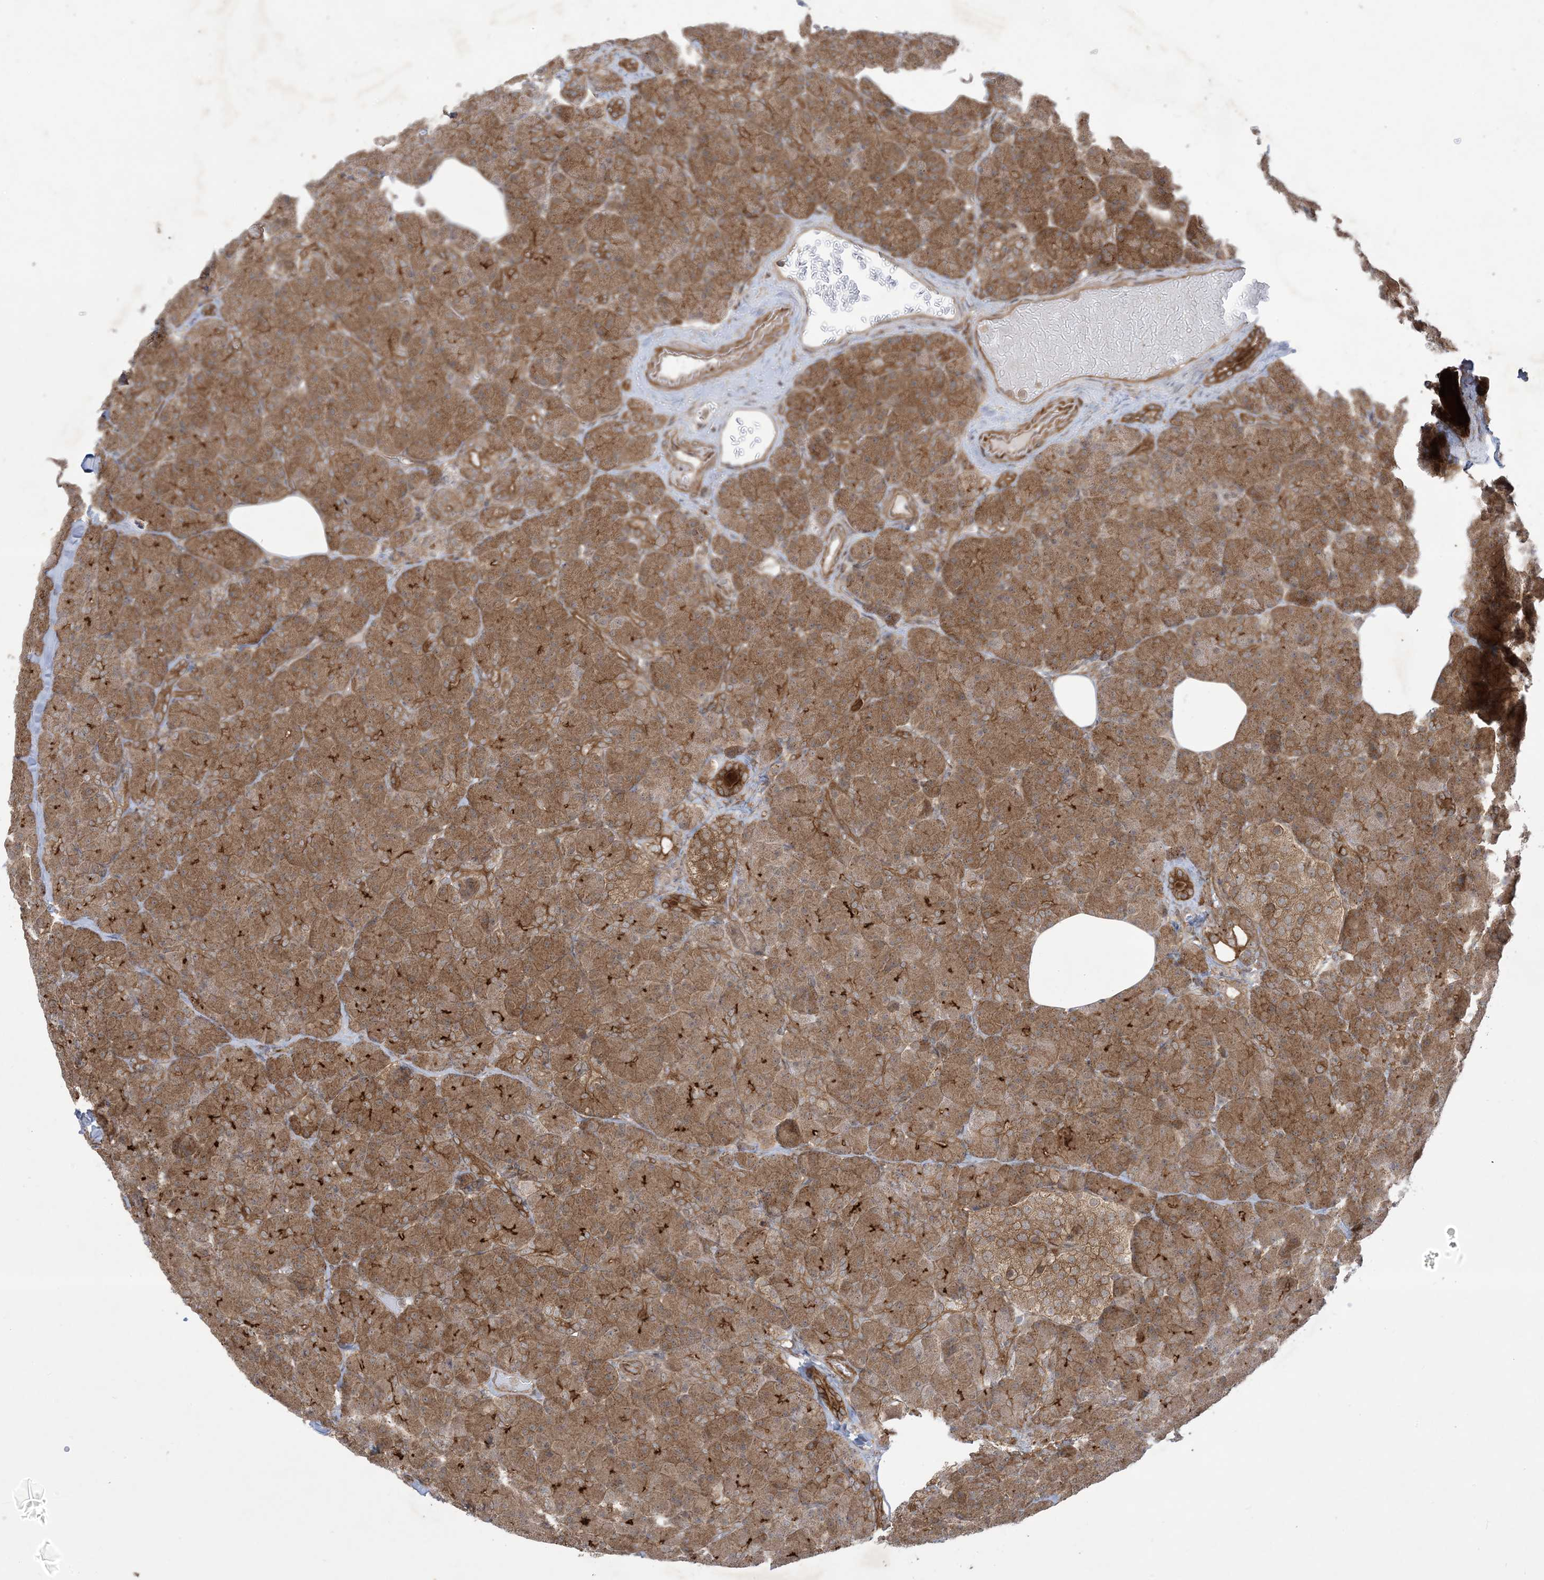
{"staining": {"intensity": "strong", "quantity": ">75%", "location": "cytoplasmic/membranous,nuclear"}, "tissue": "pancreas", "cell_type": "Exocrine glandular cells", "image_type": "normal", "snomed": [{"axis": "morphology", "description": "Normal tissue, NOS"}, {"axis": "topography", "description": "Pancreas"}], "caption": "Immunohistochemistry (IHC) of normal pancreas shows high levels of strong cytoplasmic/membranous,nuclear expression in about >75% of exocrine glandular cells.", "gene": "SOGA3", "patient": {"sex": "female", "age": 43}}